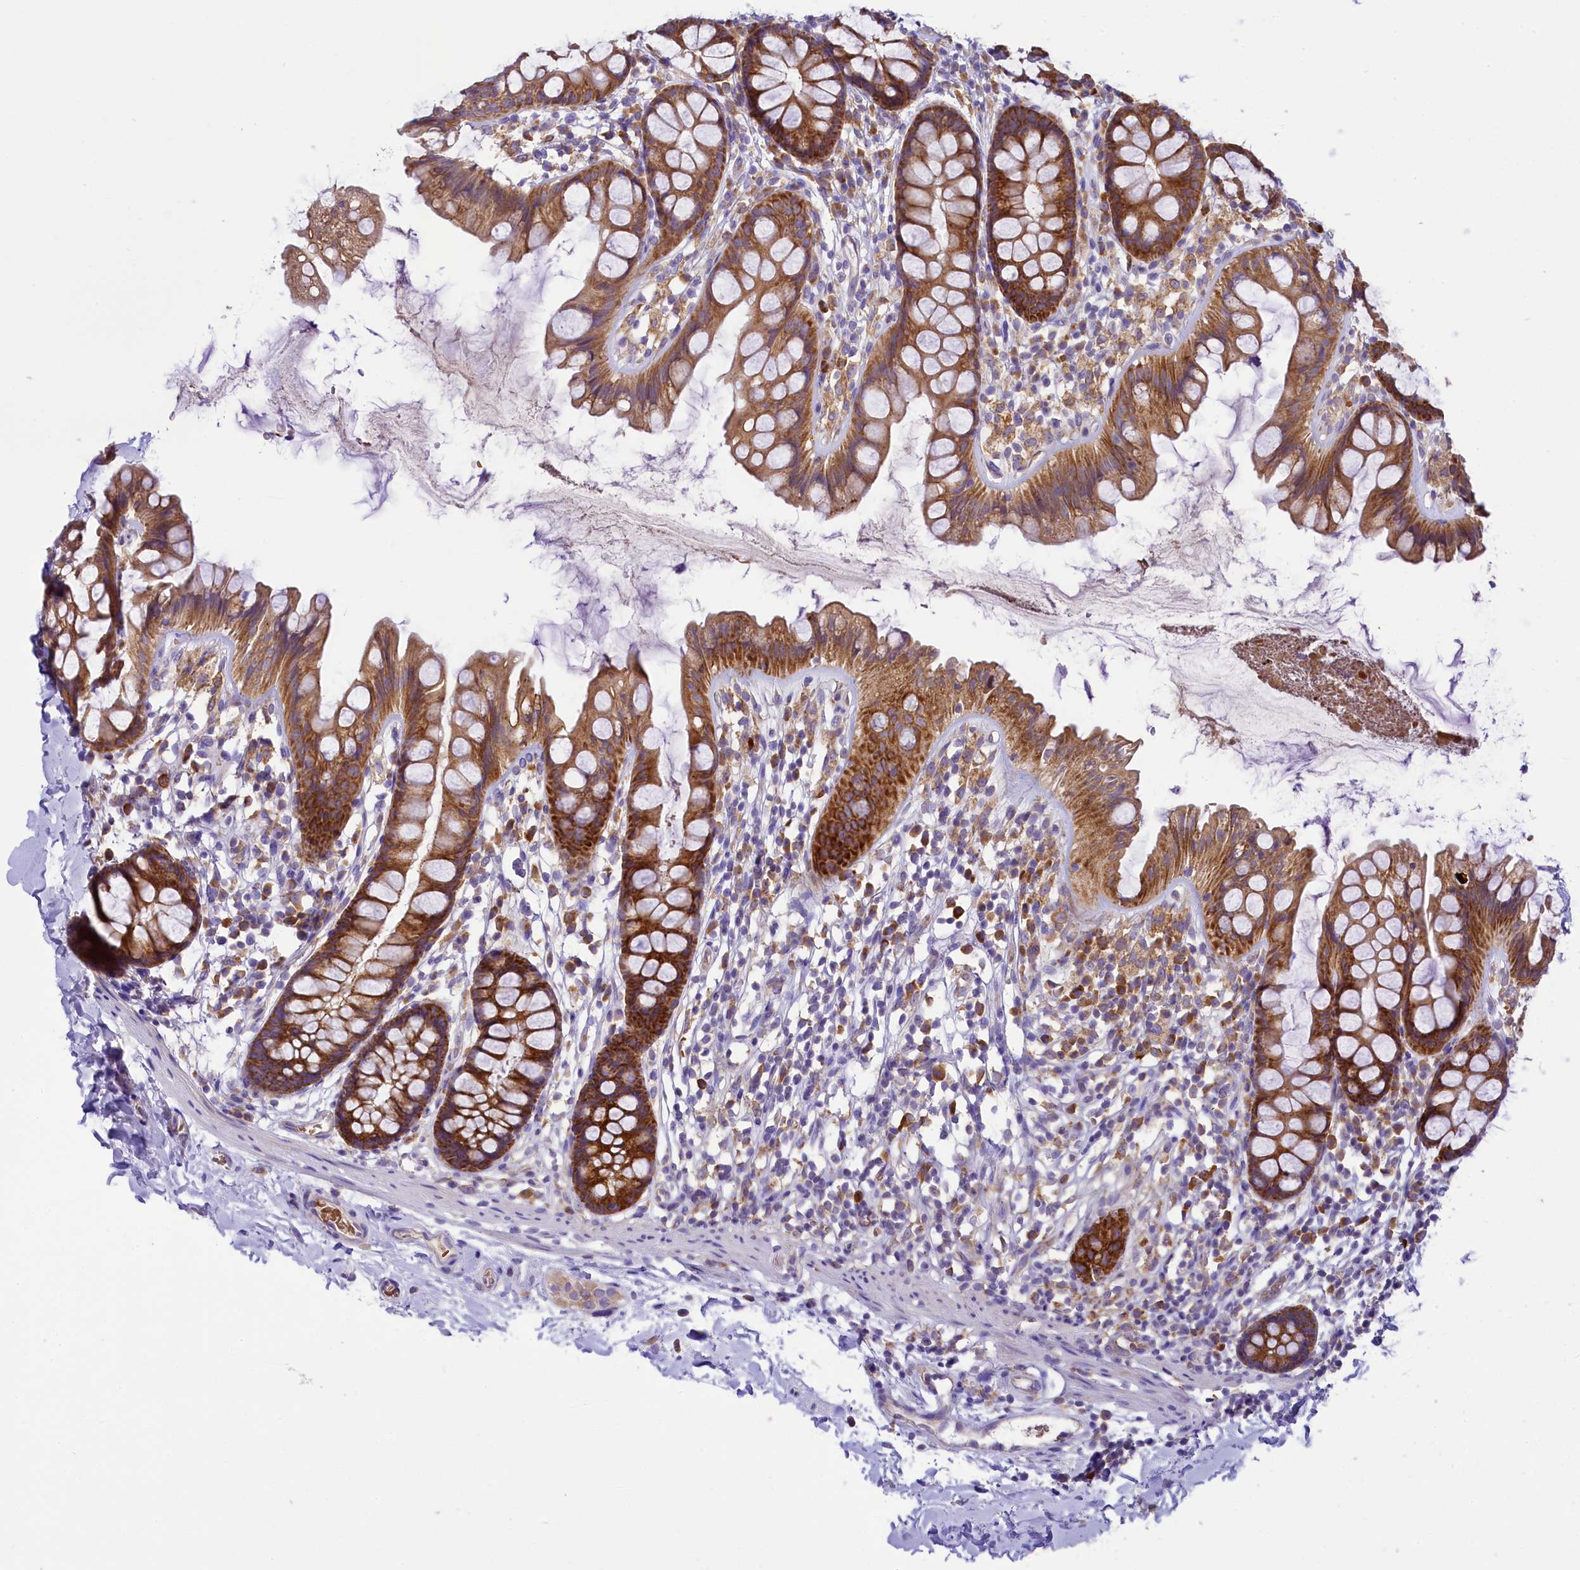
{"staining": {"intensity": "weak", "quantity": ">75%", "location": "cytoplasmic/membranous"}, "tissue": "colon", "cell_type": "Endothelial cells", "image_type": "normal", "snomed": [{"axis": "morphology", "description": "Normal tissue, NOS"}, {"axis": "topography", "description": "Colon"}], "caption": "IHC of normal colon reveals low levels of weak cytoplasmic/membranous staining in approximately >75% of endothelial cells. The staining is performed using DAB (3,3'-diaminobenzidine) brown chromogen to label protein expression. The nuclei are counter-stained blue using hematoxylin.", "gene": "LARP4", "patient": {"sex": "female", "age": 62}}